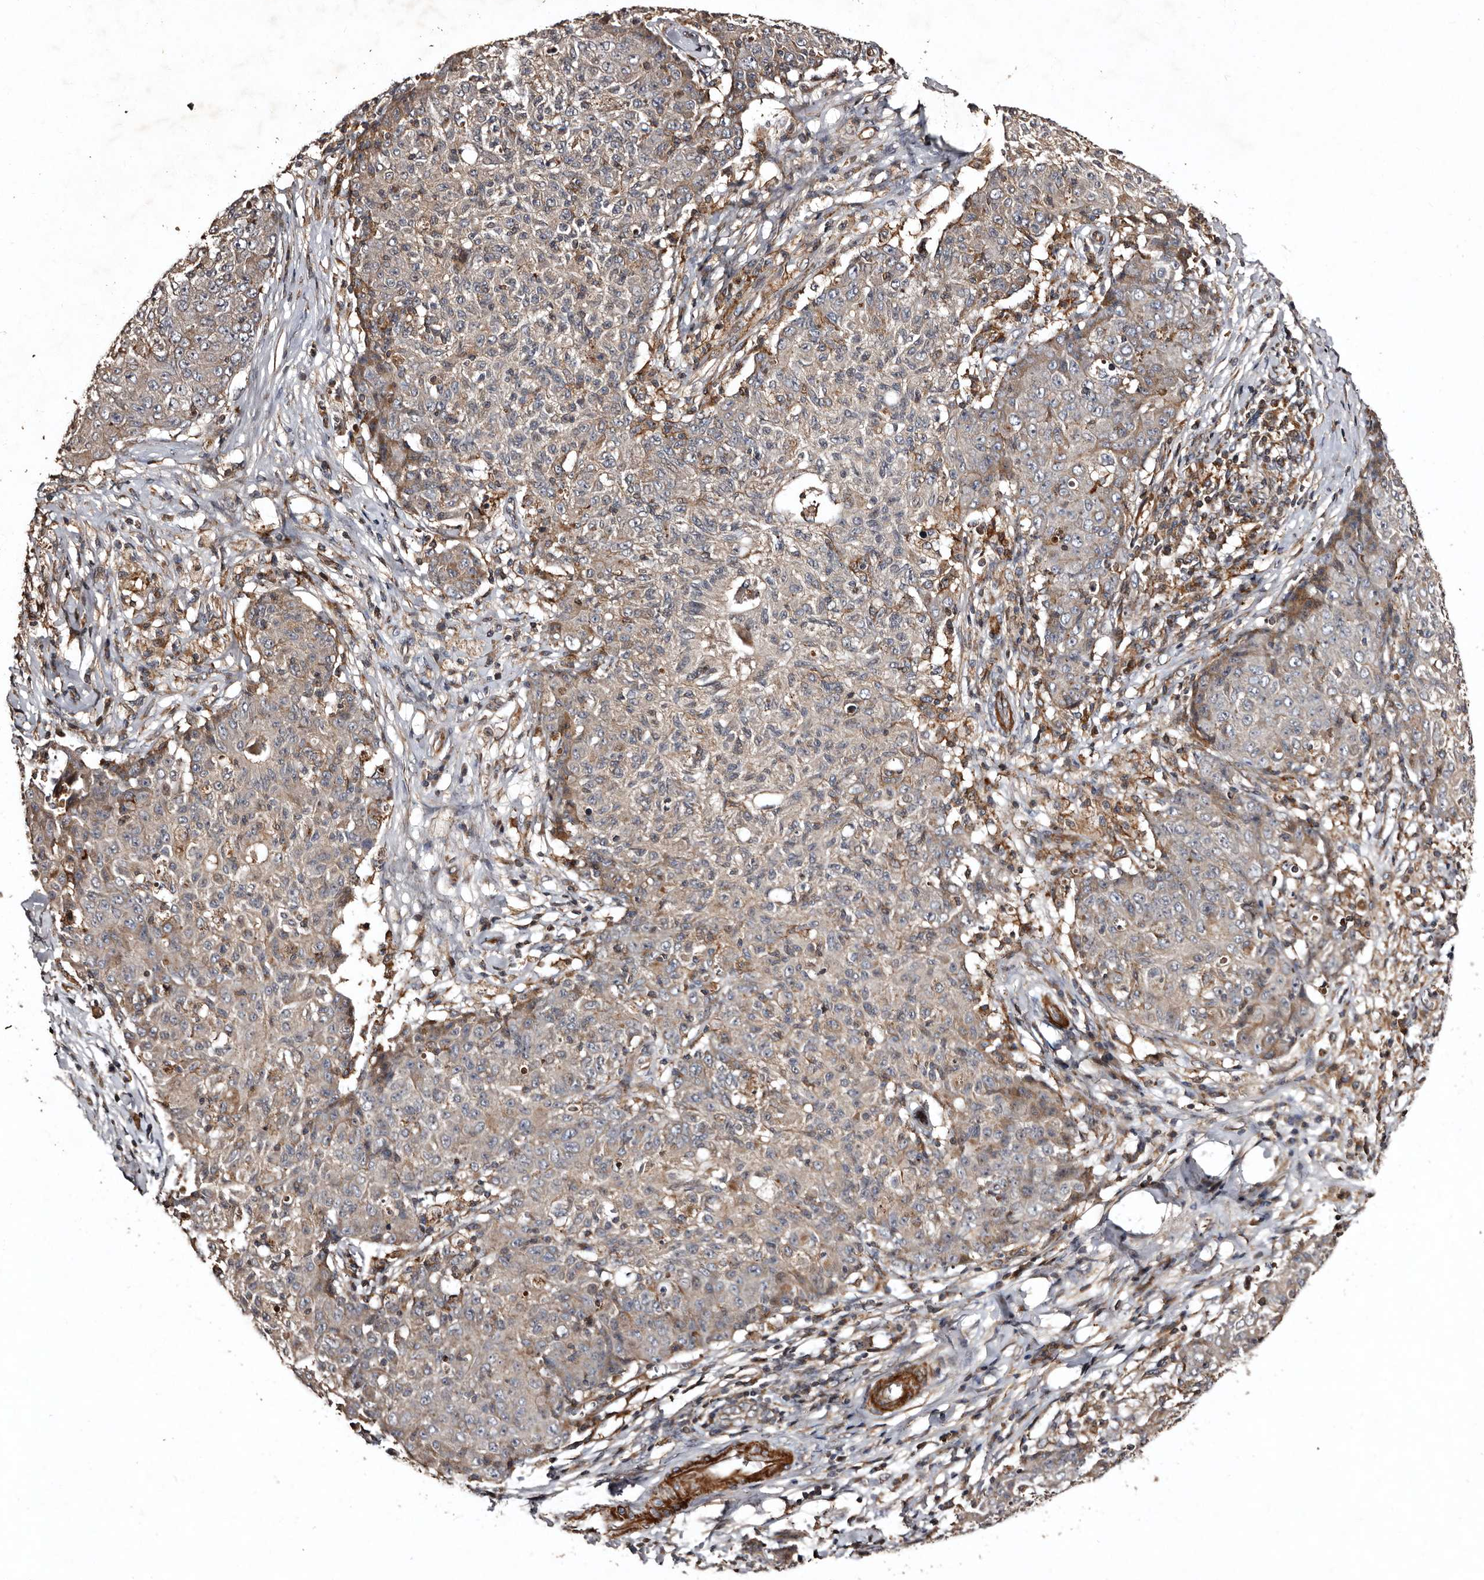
{"staining": {"intensity": "weak", "quantity": "<25%", "location": "cytoplasmic/membranous"}, "tissue": "ovarian cancer", "cell_type": "Tumor cells", "image_type": "cancer", "snomed": [{"axis": "morphology", "description": "Carcinoma, endometroid"}, {"axis": "topography", "description": "Ovary"}], "caption": "Tumor cells show no significant protein staining in endometroid carcinoma (ovarian).", "gene": "PRKD3", "patient": {"sex": "female", "age": 42}}